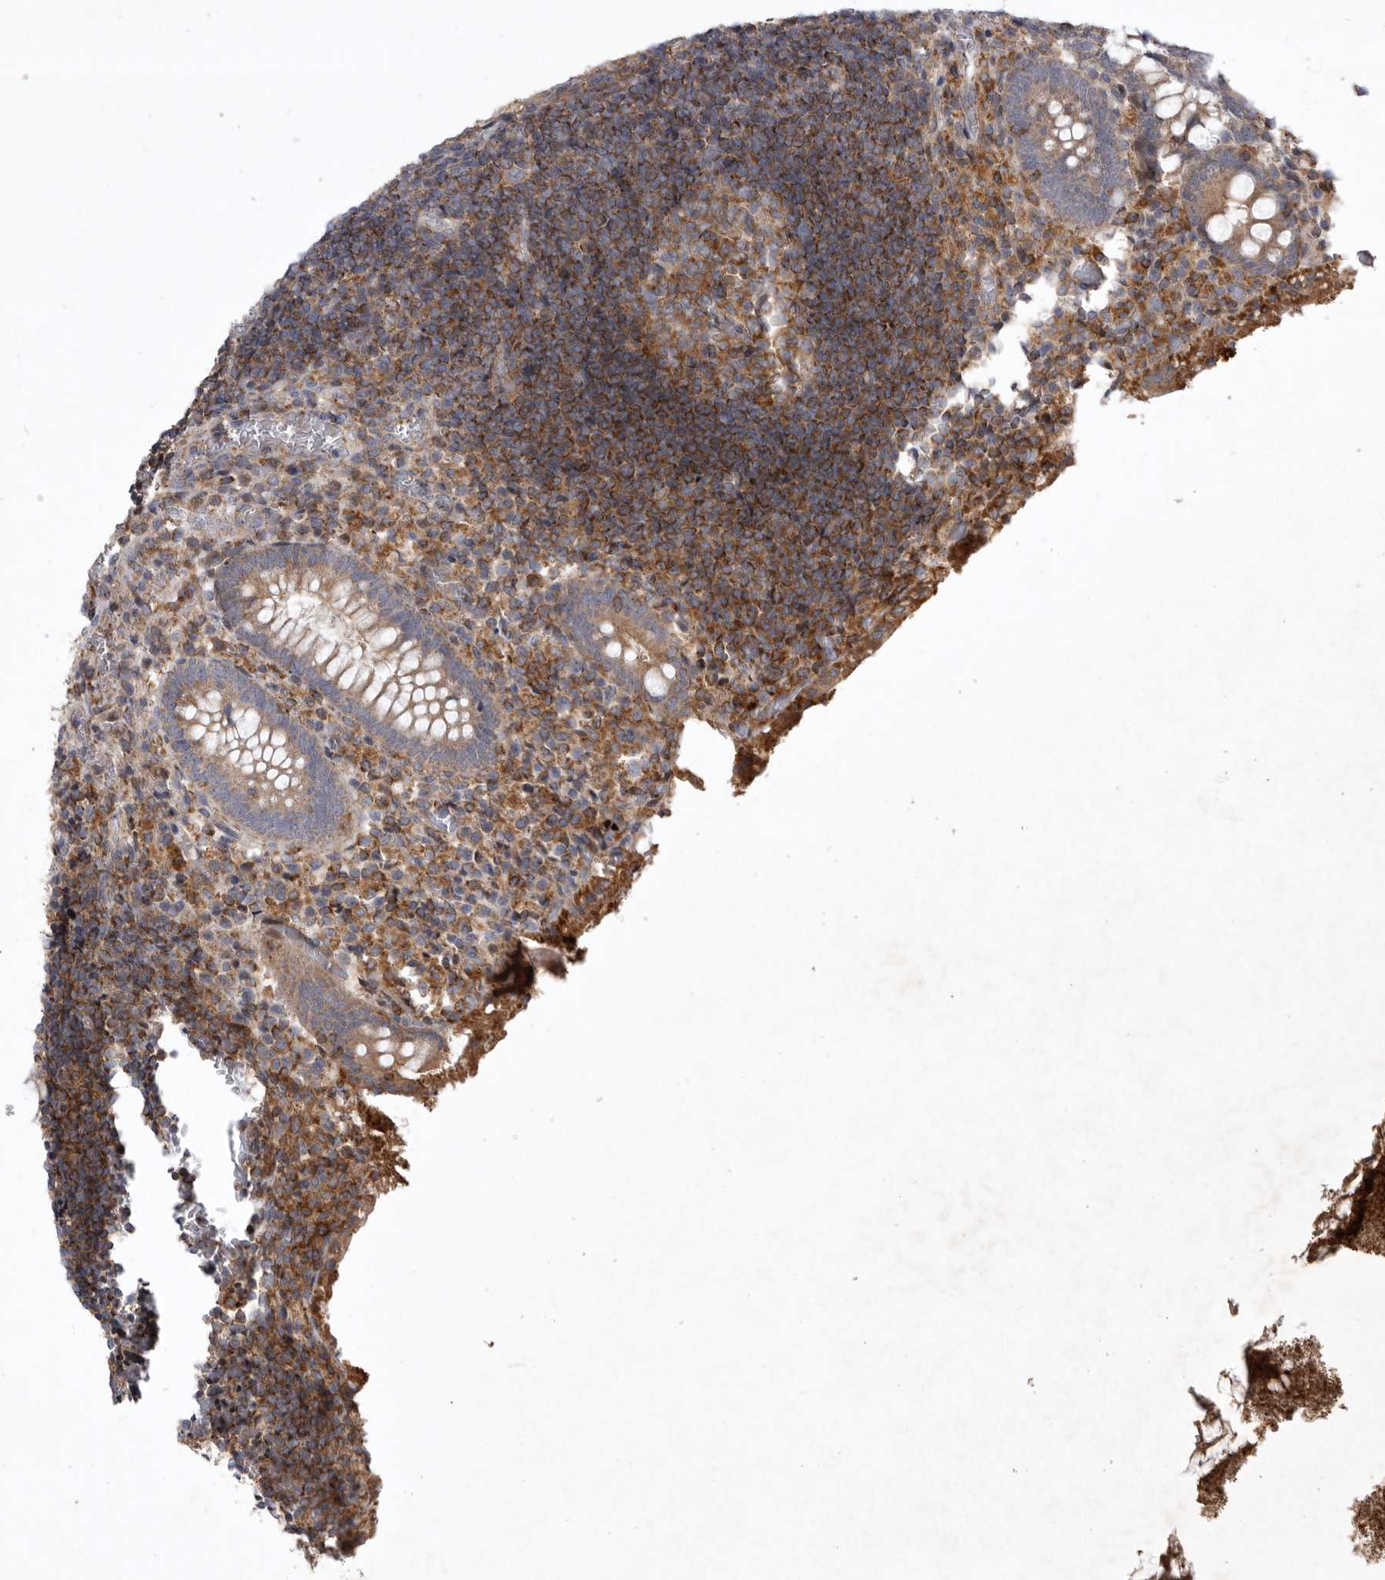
{"staining": {"intensity": "moderate", "quantity": "25%-75%", "location": "cytoplasmic/membranous"}, "tissue": "appendix", "cell_type": "Glandular cells", "image_type": "normal", "snomed": [{"axis": "morphology", "description": "Normal tissue, NOS"}, {"axis": "topography", "description": "Appendix"}], "caption": "Protein staining demonstrates moderate cytoplasmic/membranous staining in about 25%-75% of glandular cells in benign appendix.", "gene": "MPZL1", "patient": {"sex": "female", "age": 17}}